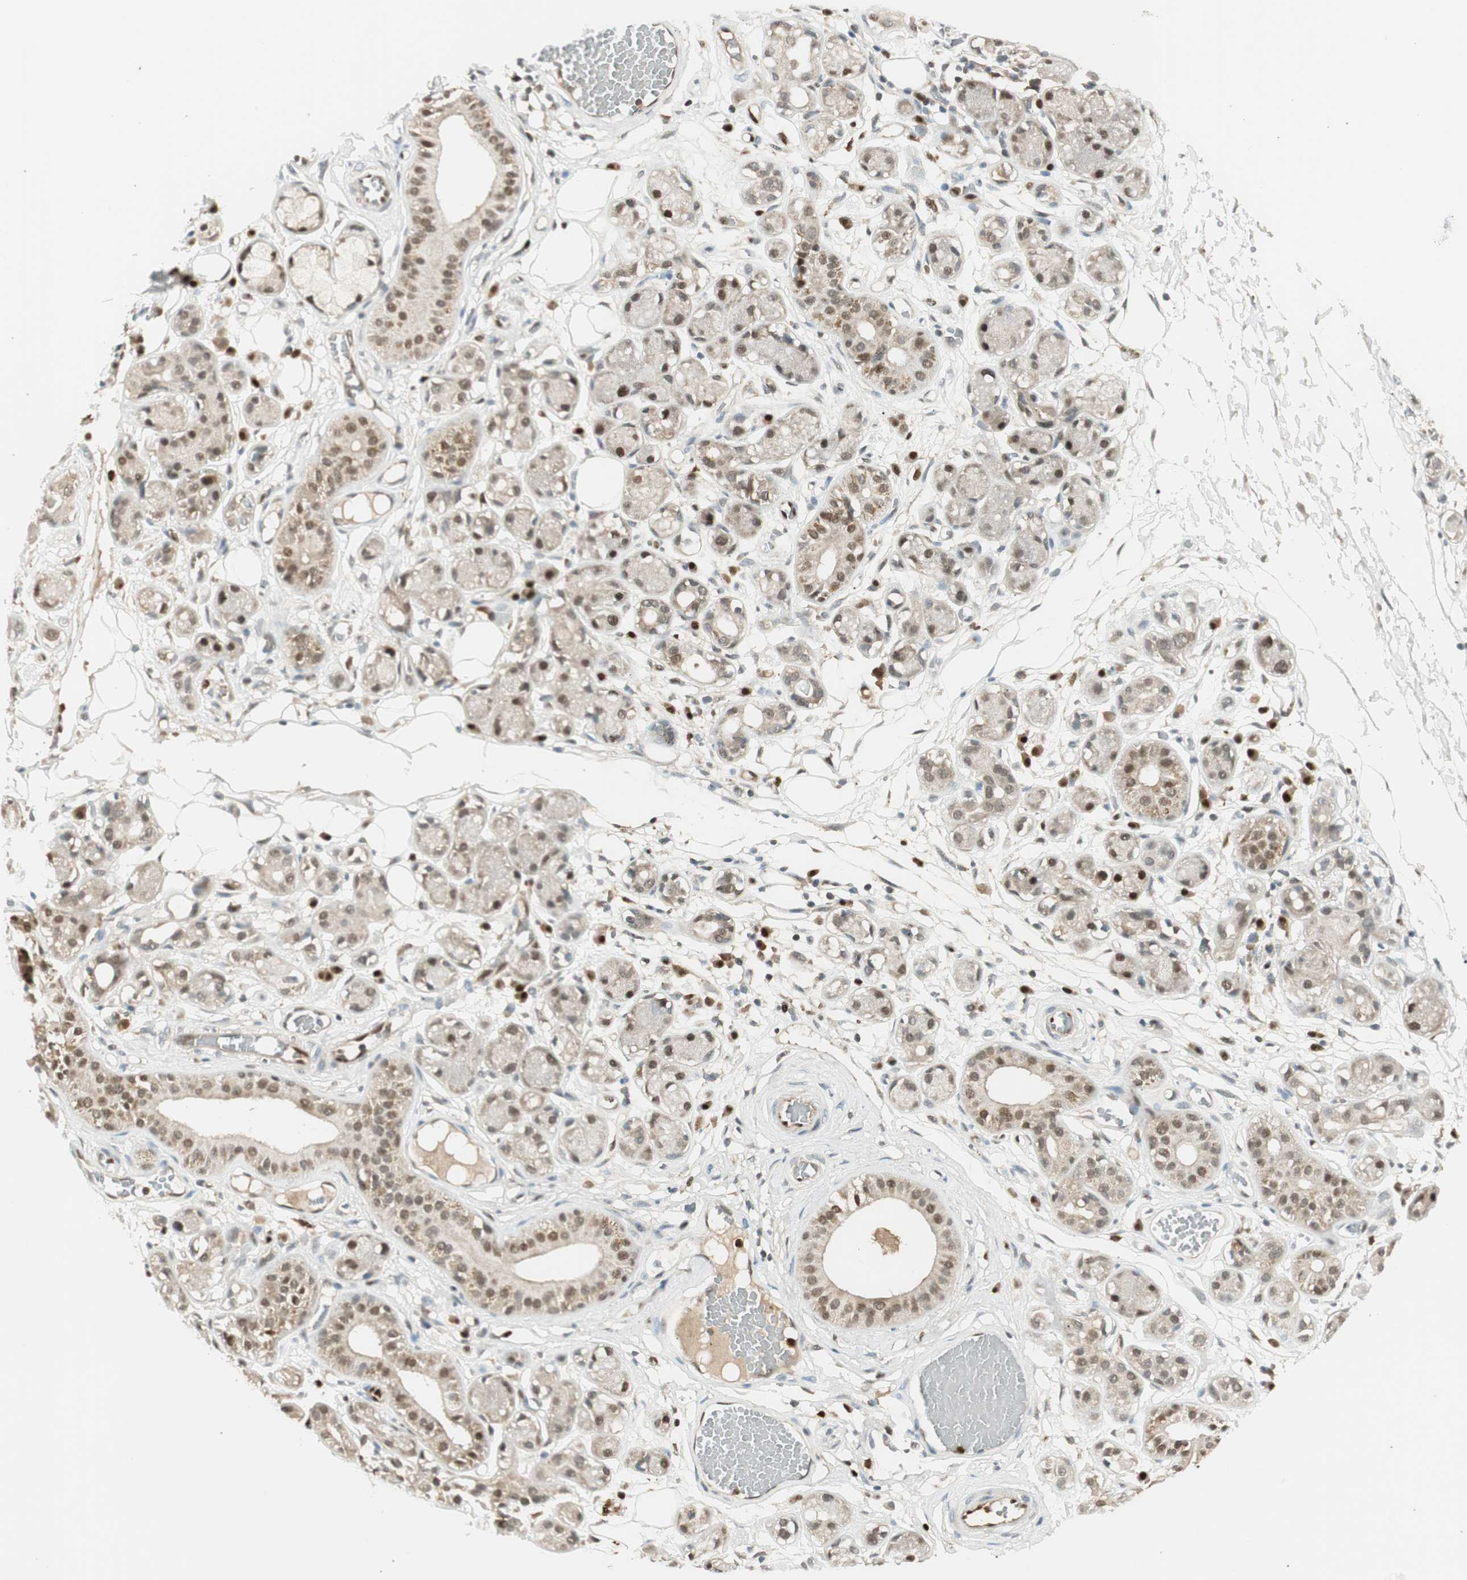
{"staining": {"intensity": "moderate", "quantity": "25%-75%", "location": "cytoplasmic/membranous,nuclear"}, "tissue": "adipose tissue", "cell_type": "Adipocytes", "image_type": "normal", "snomed": [{"axis": "morphology", "description": "Normal tissue, NOS"}, {"axis": "morphology", "description": "Inflammation, NOS"}, {"axis": "topography", "description": "Vascular tissue"}, {"axis": "topography", "description": "Salivary gland"}], "caption": "Moderate cytoplasmic/membranous,nuclear positivity for a protein is appreciated in about 25%-75% of adipocytes of unremarkable adipose tissue using IHC.", "gene": "LTA4H", "patient": {"sex": "female", "age": 75}}